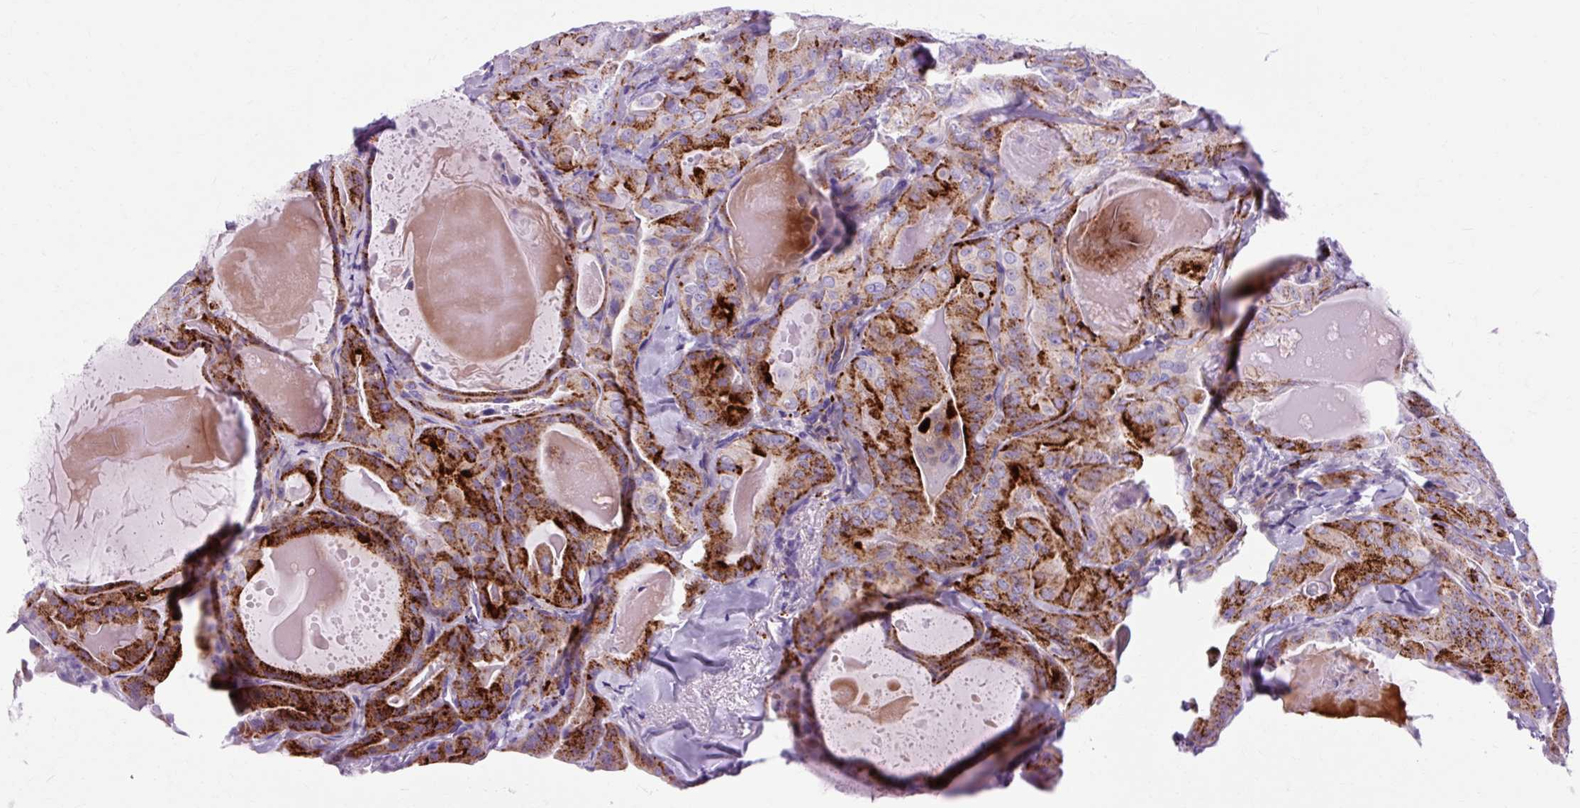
{"staining": {"intensity": "strong", "quantity": "25%-75%", "location": "cytoplasmic/membranous"}, "tissue": "thyroid cancer", "cell_type": "Tumor cells", "image_type": "cancer", "snomed": [{"axis": "morphology", "description": "Papillary adenocarcinoma, NOS"}, {"axis": "topography", "description": "Thyroid gland"}], "caption": "The image shows a brown stain indicating the presence of a protein in the cytoplasmic/membranous of tumor cells in papillary adenocarcinoma (thyroid).", "gene": "OOEP", "patient": {"sex": "female", "age": 68}}